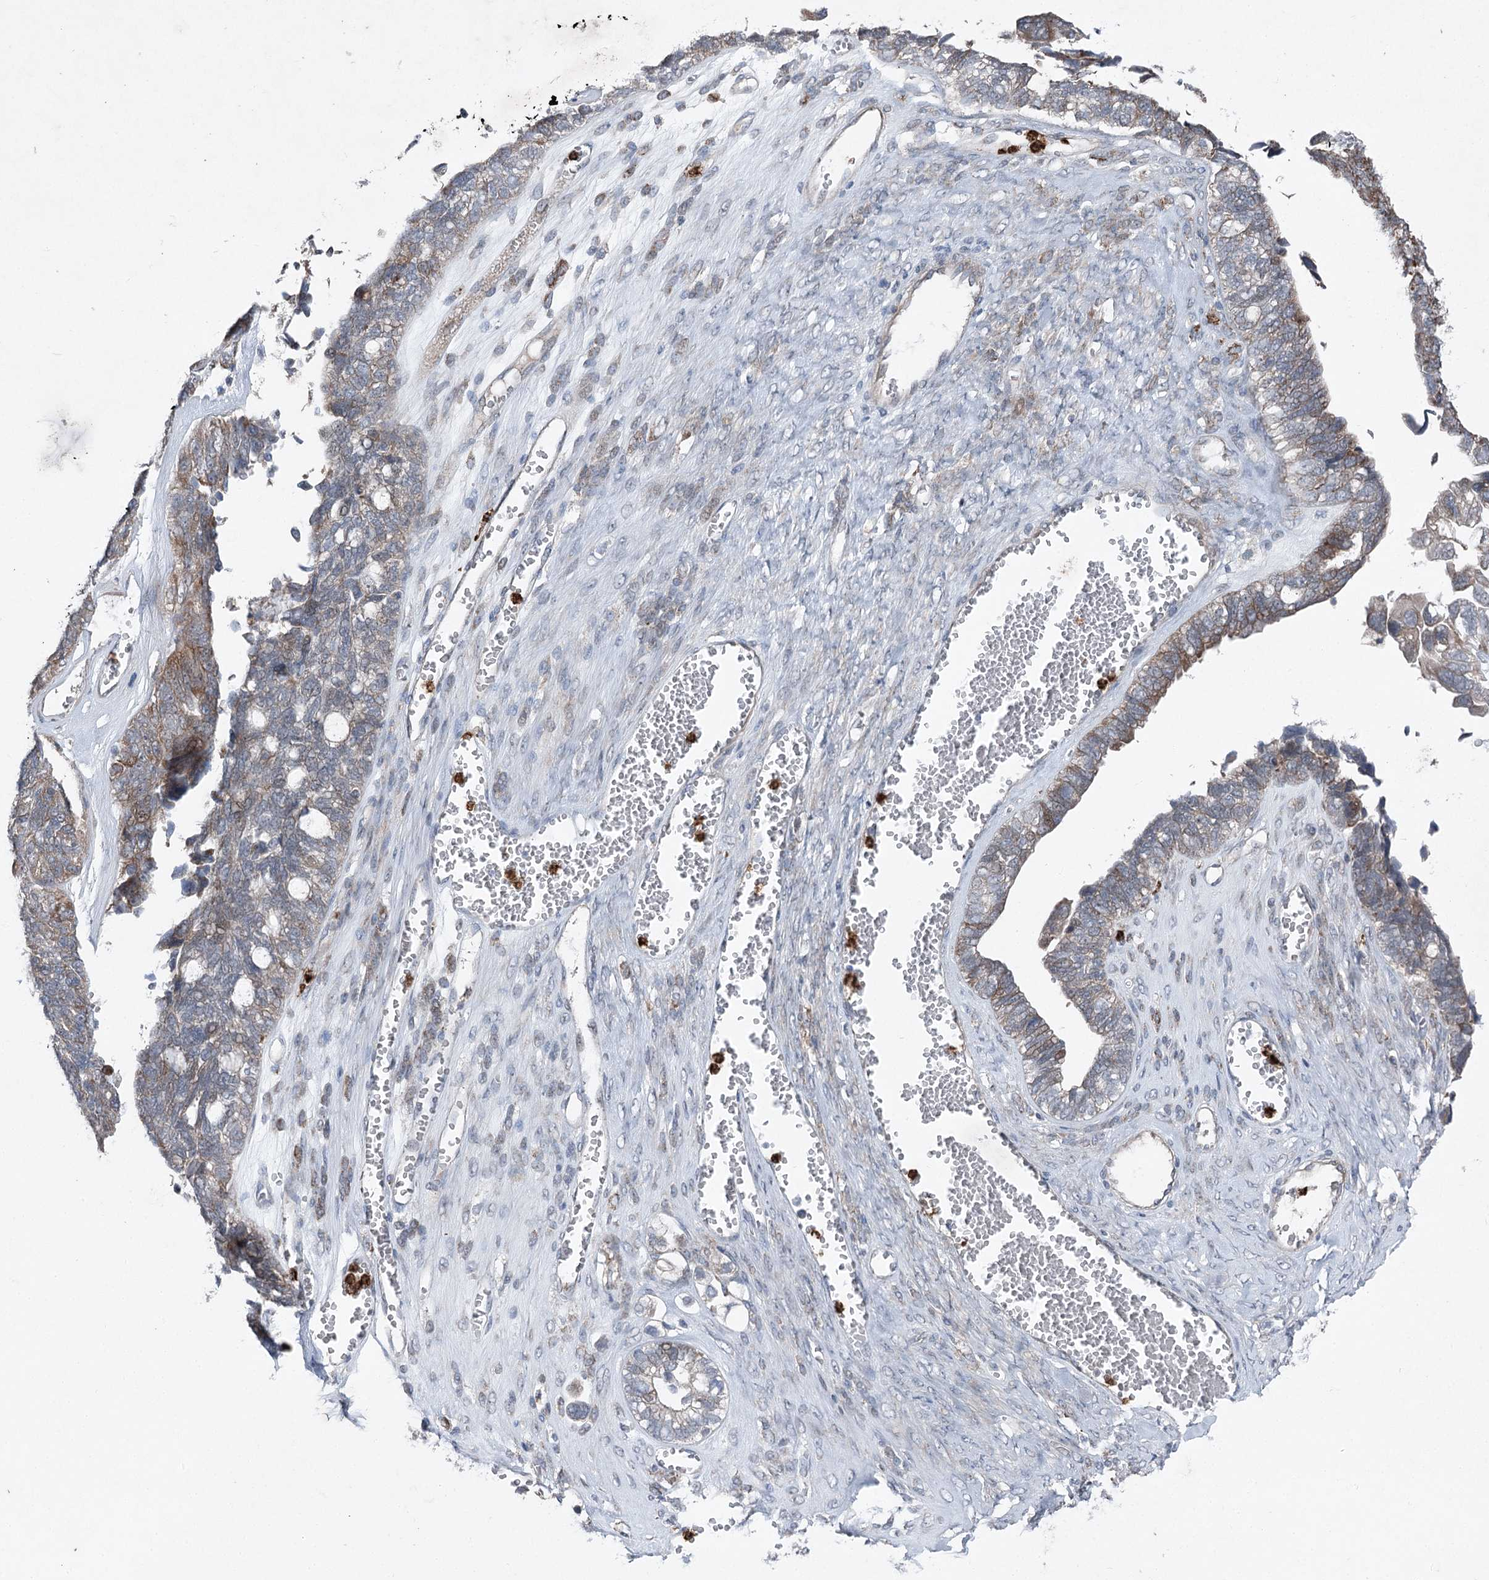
{"staining": {"intensity": "moderate", "quantity": "<25%", "location": "cytoplasmic/membranous"}, "tissue": "ovarian cancer", "cell_type": "Tumor cells", "image_type": "cancer", "snomed": [{"axis": "morphology", "description": "Cystadenocarcinoma, serous, NOS"}, {"axis": "topography", "description": "Ovary"}], "caption": "This is a micrograph of immunohistochemistry (IHC) staining of serous cystadenocarcinoma (ovarian), which shows moderate expression in the cytoplasmic/membranous of tumor cells.", "gene": "PLA2G12A", "patient": {"sex": "female", "age": 79}}